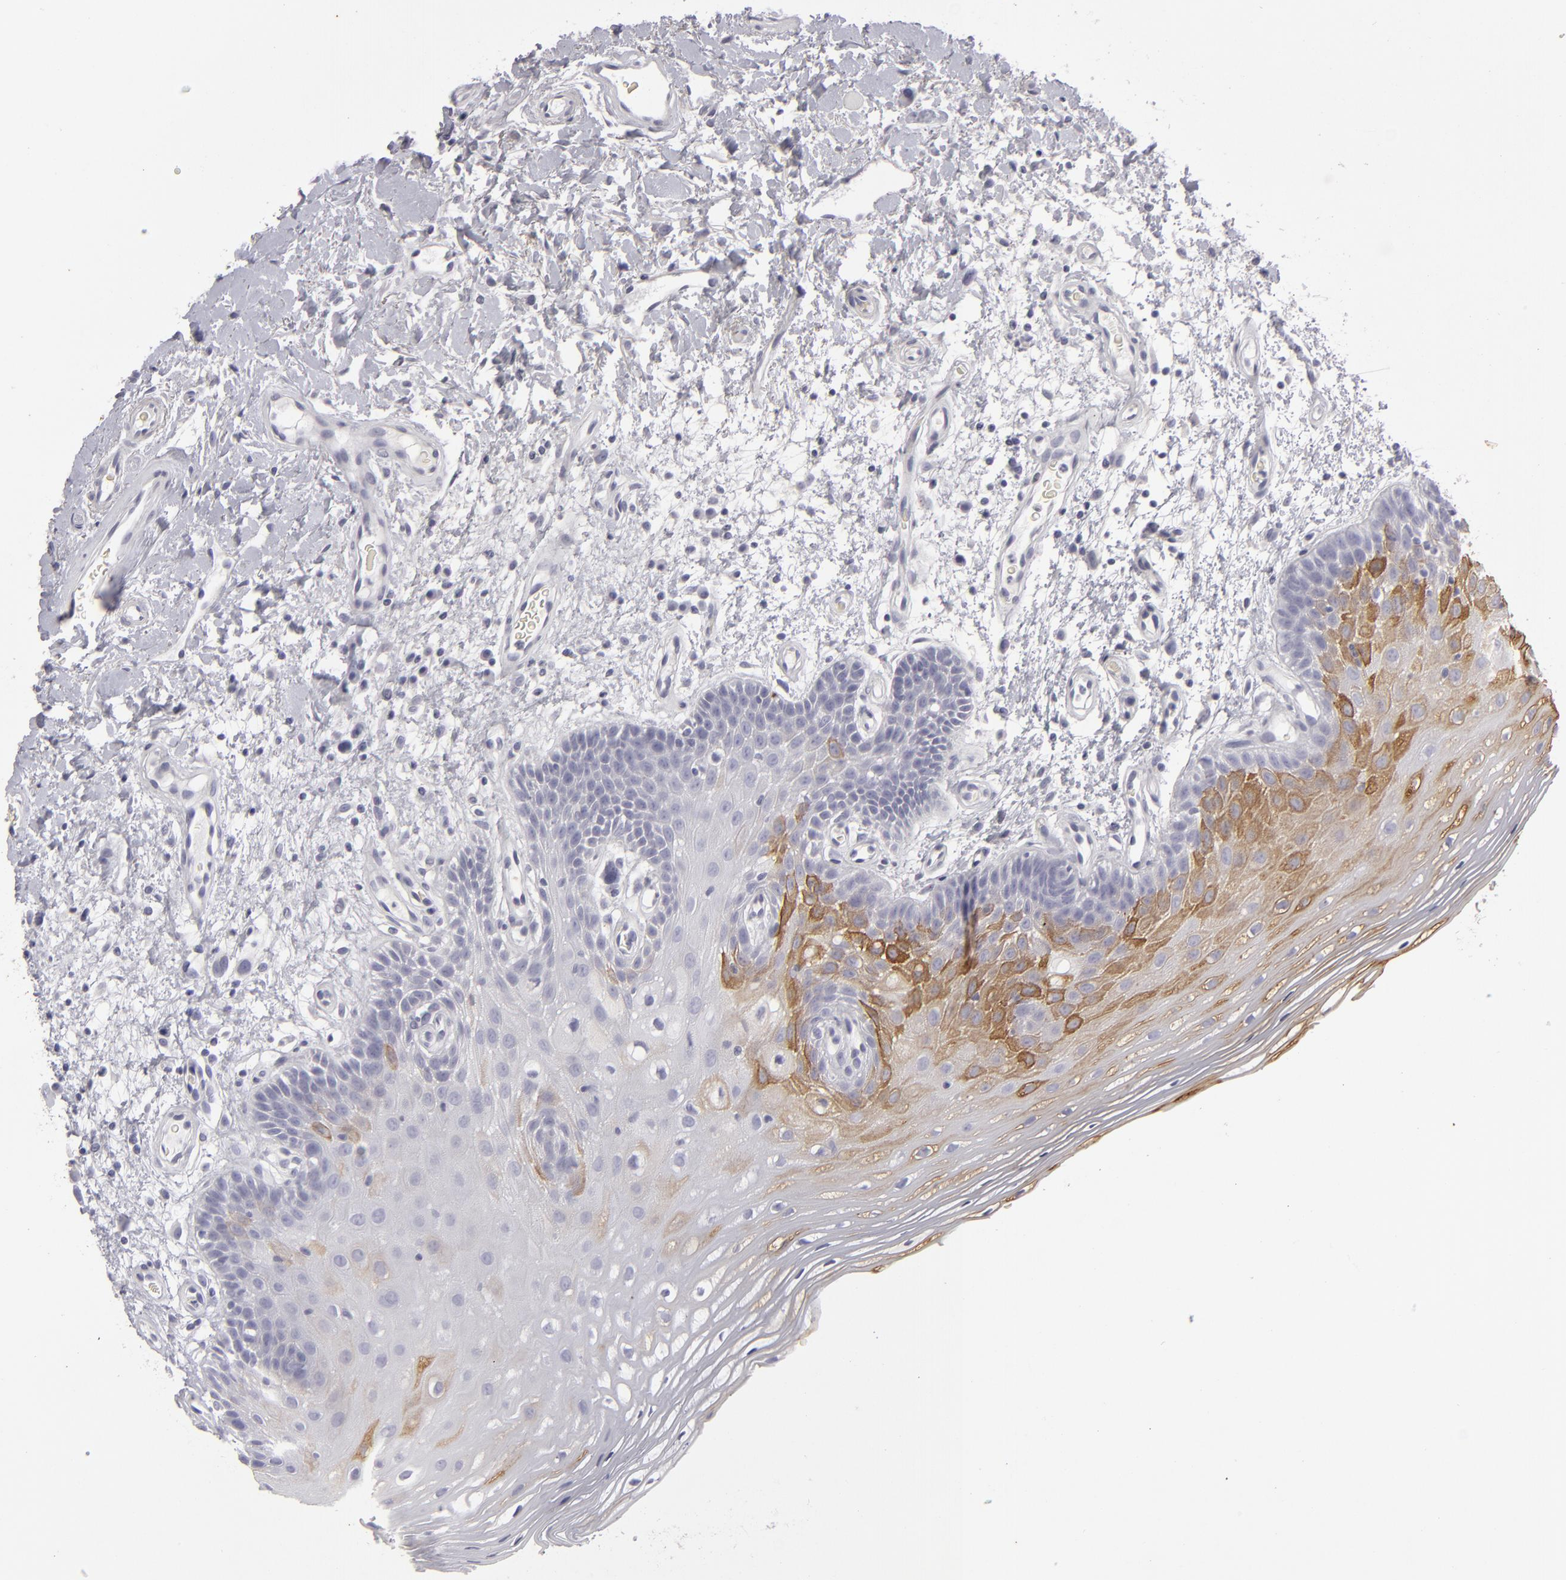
{"staining": {"intensity": "moderate", "quantity": "25%-75%", "location": "cytoplasmic/membranous"}, "tissue": "oral mucosa", "cell_type": "Squamous epithelial cells", "image_type": "normal", "snomed": [{"axis": "morphology", "description": "Normal tissue, NOS"}, {"axis": "morphology", "description": "Squamous cell carcinoma, NOS"}, {"axis": "topography", "description": "Skeletal muscle"}, {"axis": "topography", "description": "Oral tissue"}, {"axis": "topography", "description": "Head-Neck"}], "caption": "A brown stain labels moderate cytoplasmic/membranous positivity of a protein in squamous epithelial cells of normal human oral mucosa. (DAB = brown stain, brightfield microscopy at high magnification).", "gene": "KRT1", "patient": {"sex": "male", "age": 71}}